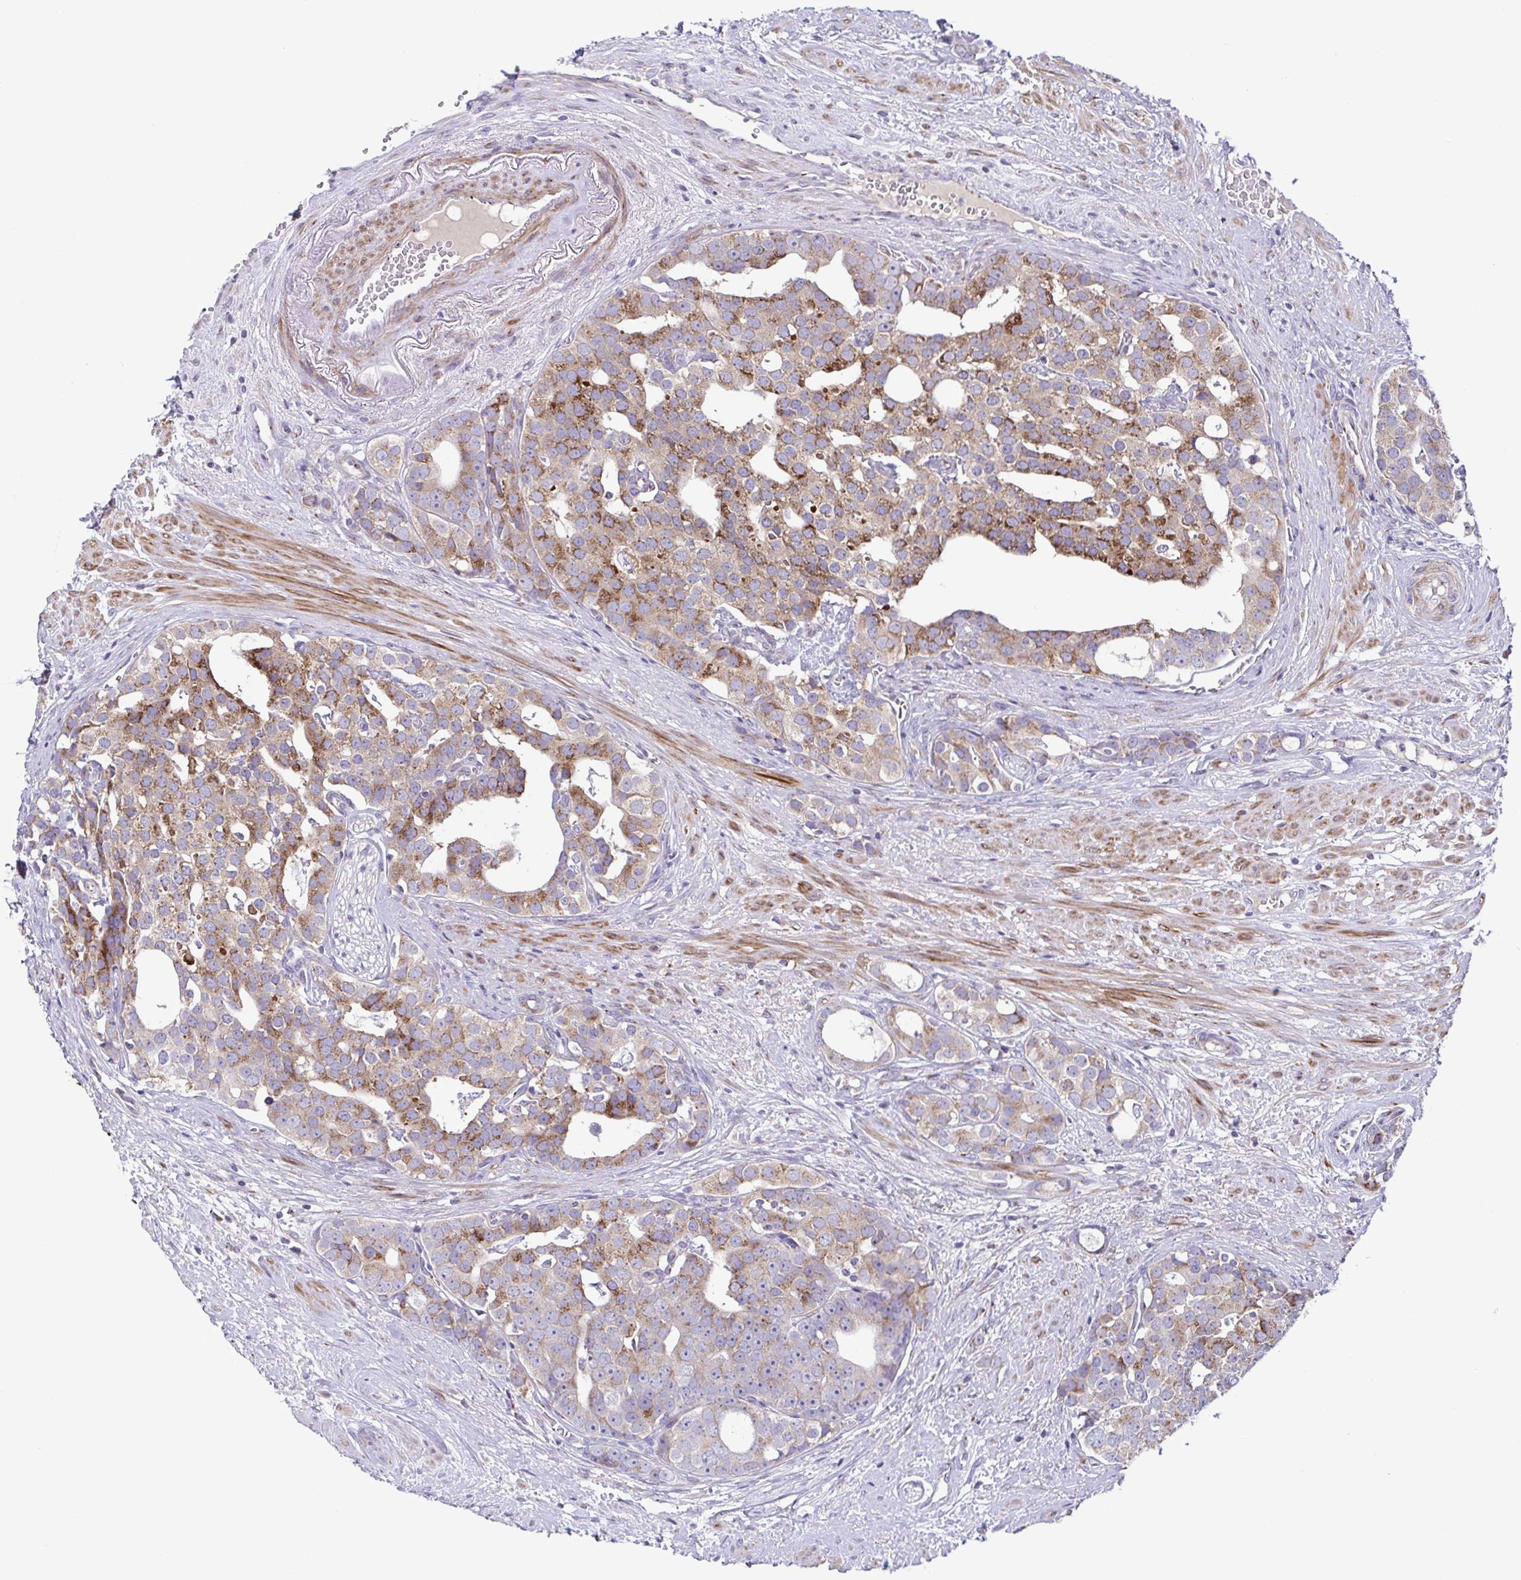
{"staining": {"intensity": "moderate", "quantity": "25%-75%", "location": "cytoplasmic/membranous"}, "tissue": "prostate cancer", "cell_type": "Tumor cells", "image_type": "cancer", "snomed": [{"axis": "morphology", "description": "Adenocarcinoma, High grade"}, {"axis": "topography", "description": "Prostate"}], "caption": "Immunohistochemical staining of human prostate cancer demonstrates moderate cytoplasmic/membranous protein expression in about 25%-75% of tumor cells. (DAB IHC, brown staining for protein, blue staining for nuclei).", "gene": "COL17A1", "patient": {"sex": "male", "age": 71}}